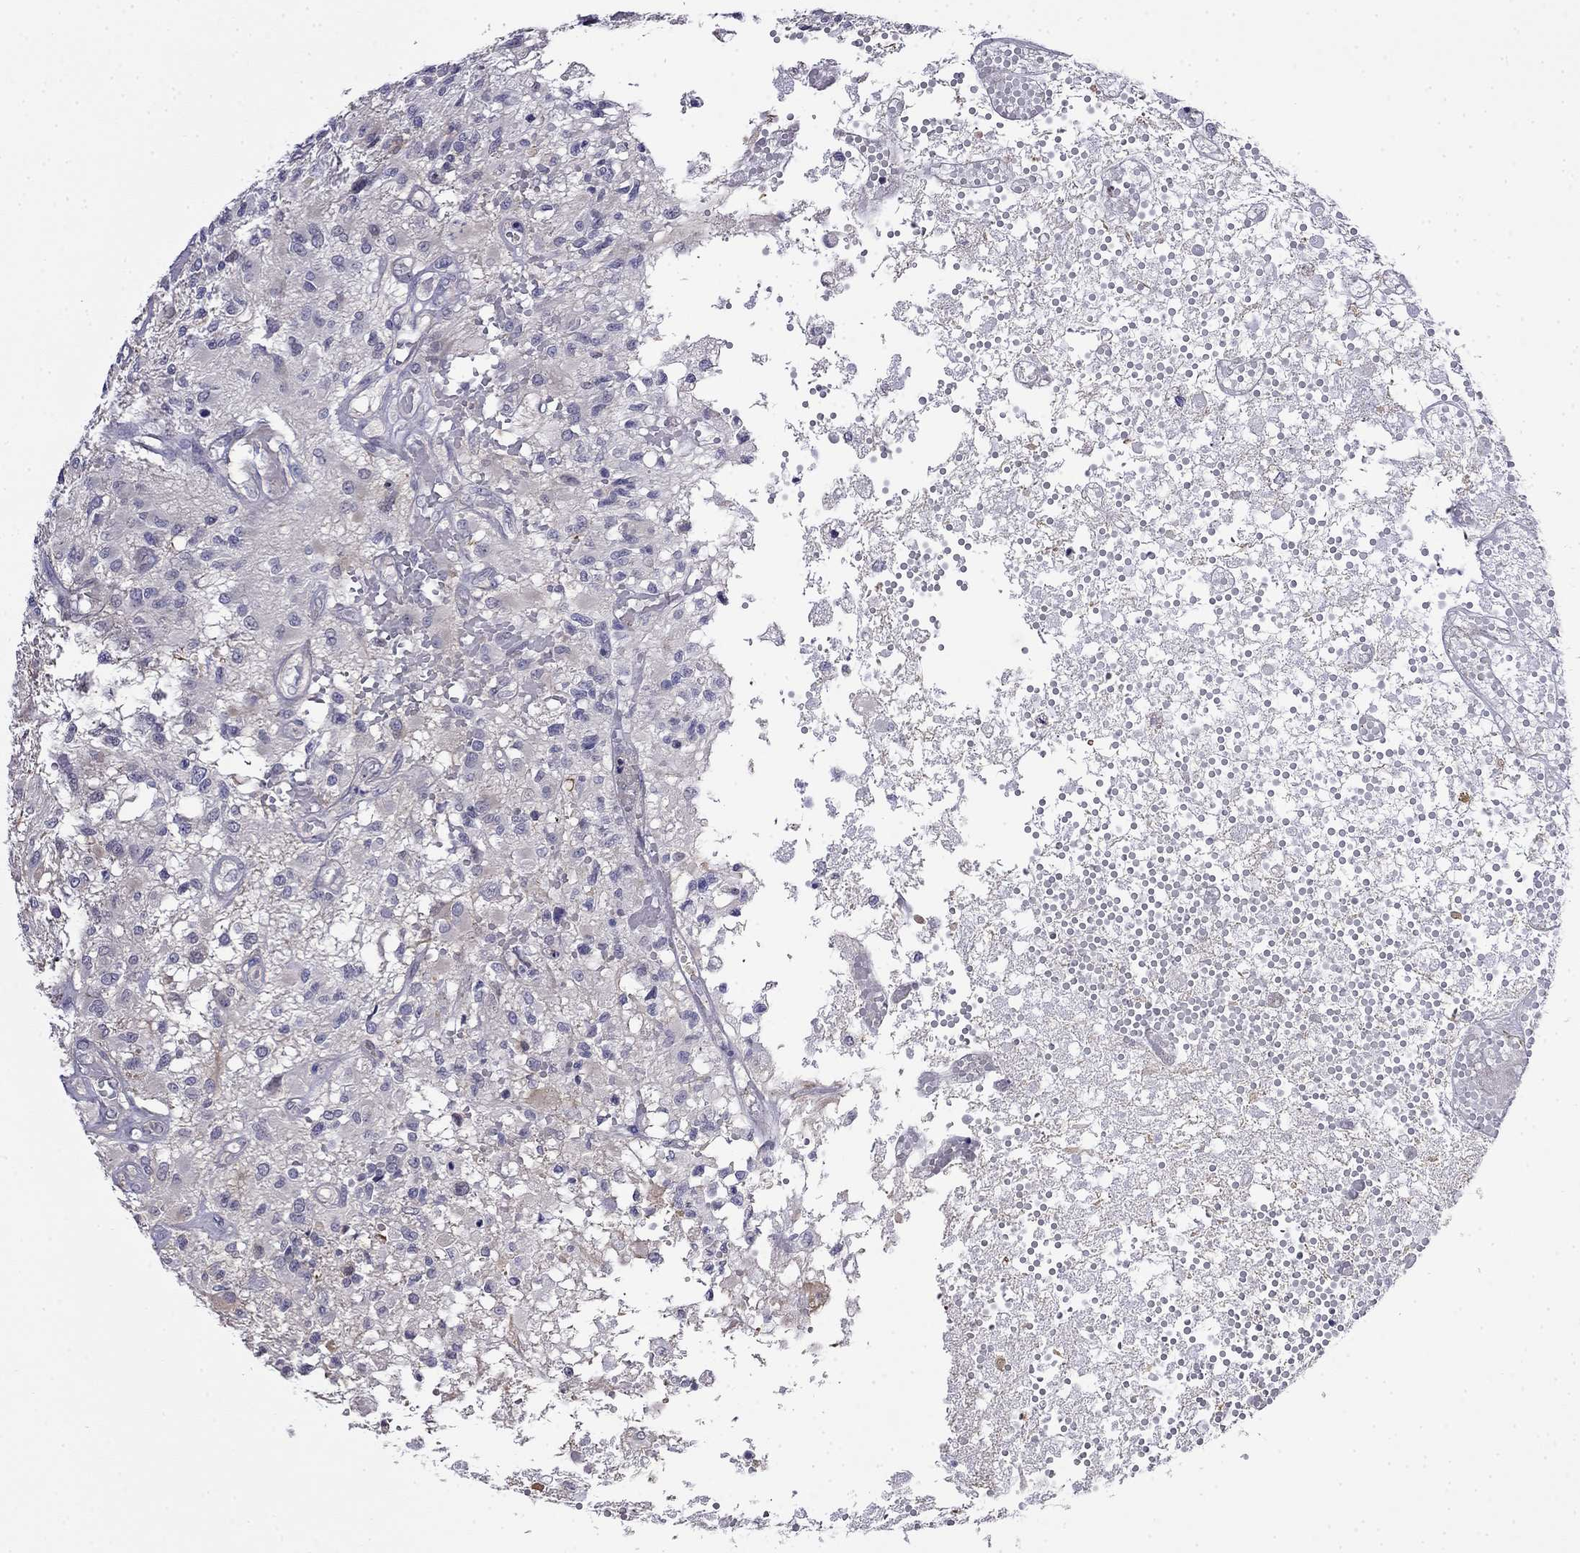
{"staining": {"intensity": "negative", "quantity": "none", "location": "none"}, "tissue": "glioma", "cell_type": "Tumor cells", "image_type": "cancer", "snomed": [{"axis": "morphology", "description": "Glioma, malignant, High grade"}, {"axis": "topography", "description": "Brain"}], "caption": "Human glioma stained for a protein using IHC exhibits no expression in tumor cells.", "gene": "GUCA1B", "patient": {"sex": "female", "age": 63}}